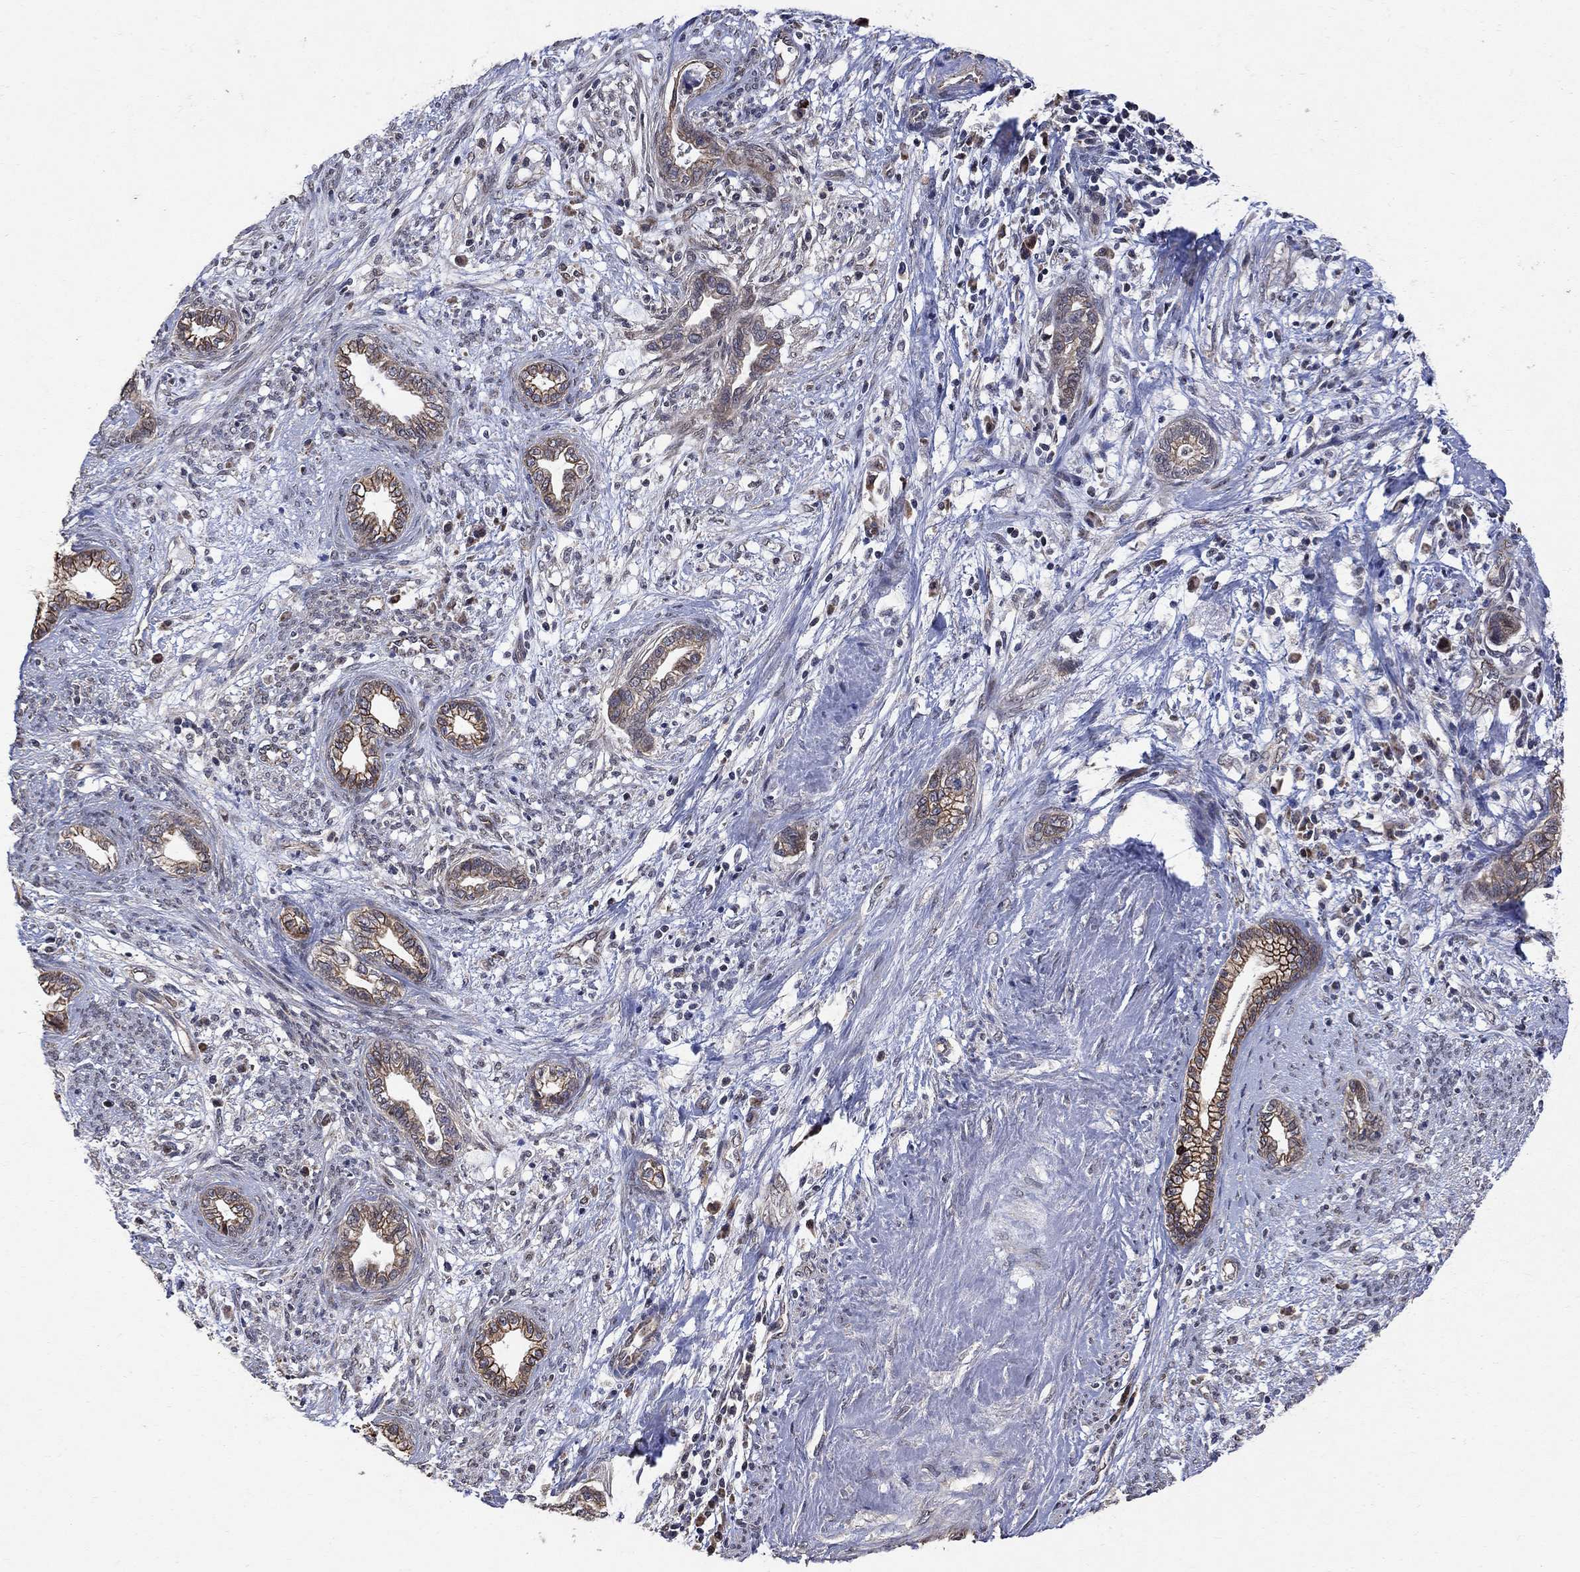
{"staining": {"intensity": "strong", "quantity": ">75%", "location": "cytoplasmic/membranous"}, "tissue": "cervical cancer", "cell_type": "Tumor cells", "image_type": "cancer", "snomed": [{"axis": "morphology", "description": "Adenocarcinoma, NOS"}, {"axis": "topography", "description": "Cervix"}], "caption": "Protein expression analysis of adenocarcinoma (cervical) shows strong cytoplasmic/membranous expression in about >75% of tumor cells. The staining is performed using DAB brown chromogen to label protein expression. The nuclei are counter-stained blue using hematoxylin.", "gene": "ANKRA2", "patient": {"sex": "female", "age": 62}}